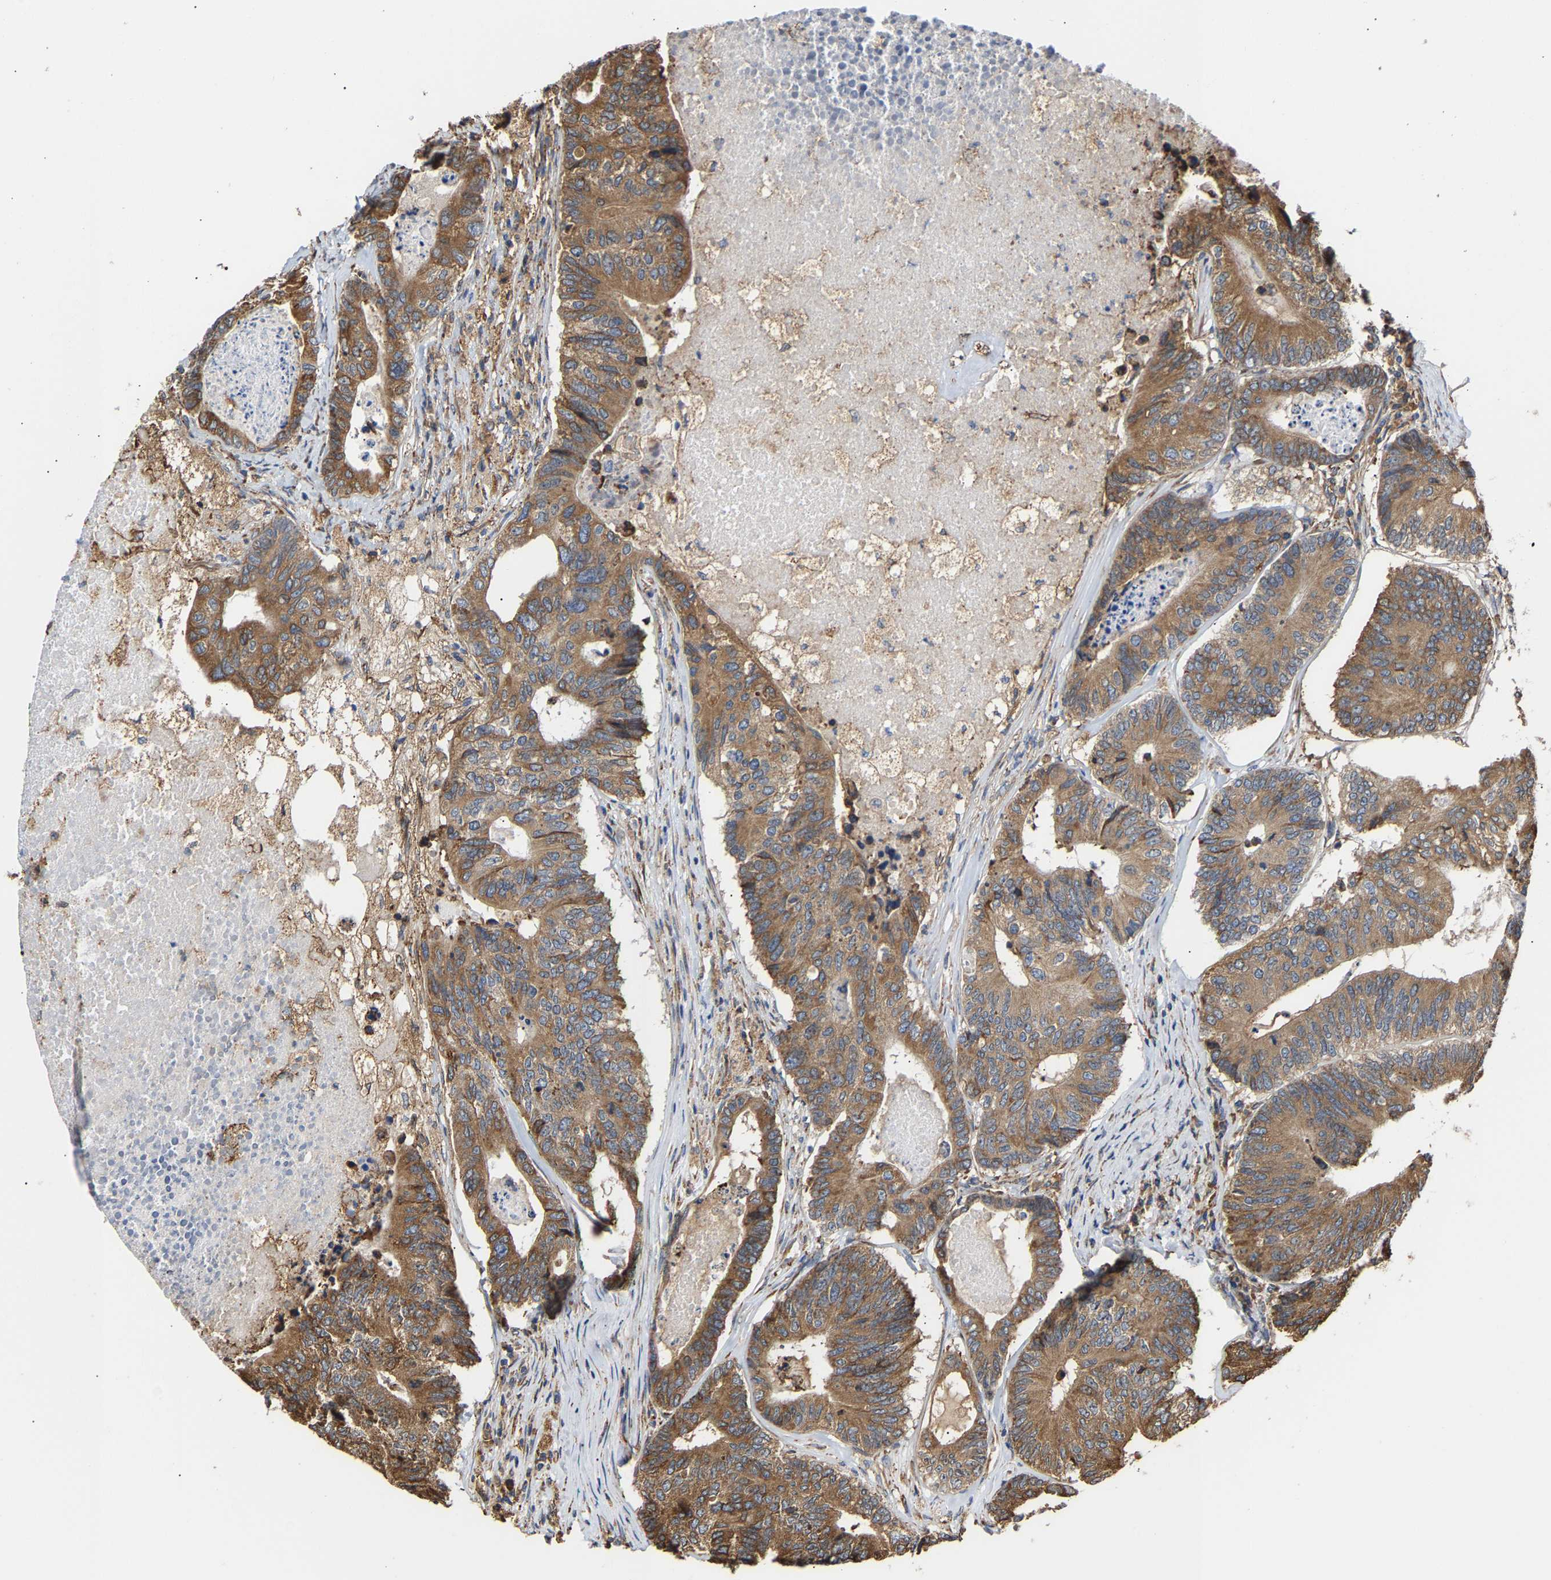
{"staining": {"intensity": "moderate", "quantity": ">75%", "location": "cytoplasmic/membranous"}, "tissue": "colorectal cancer", "cell_type": "Tumor cells", "image_type": "cancer", "snomed": [{"axis": "morphology", "description": "Adenocarcinoma, NOS"}, {"axis": "topography", "description": "Colon"}], "caption": "DAB immunohistochemical staining of human colorectal cancer reveals moderate cytoplasmic/membranous protein expression in about >75% of tumor cells. The protein is shown in brown color, while the nuclei are stained blue.", "gene": "ARAP1", "patient": {"sex": "female", "age": 67}}